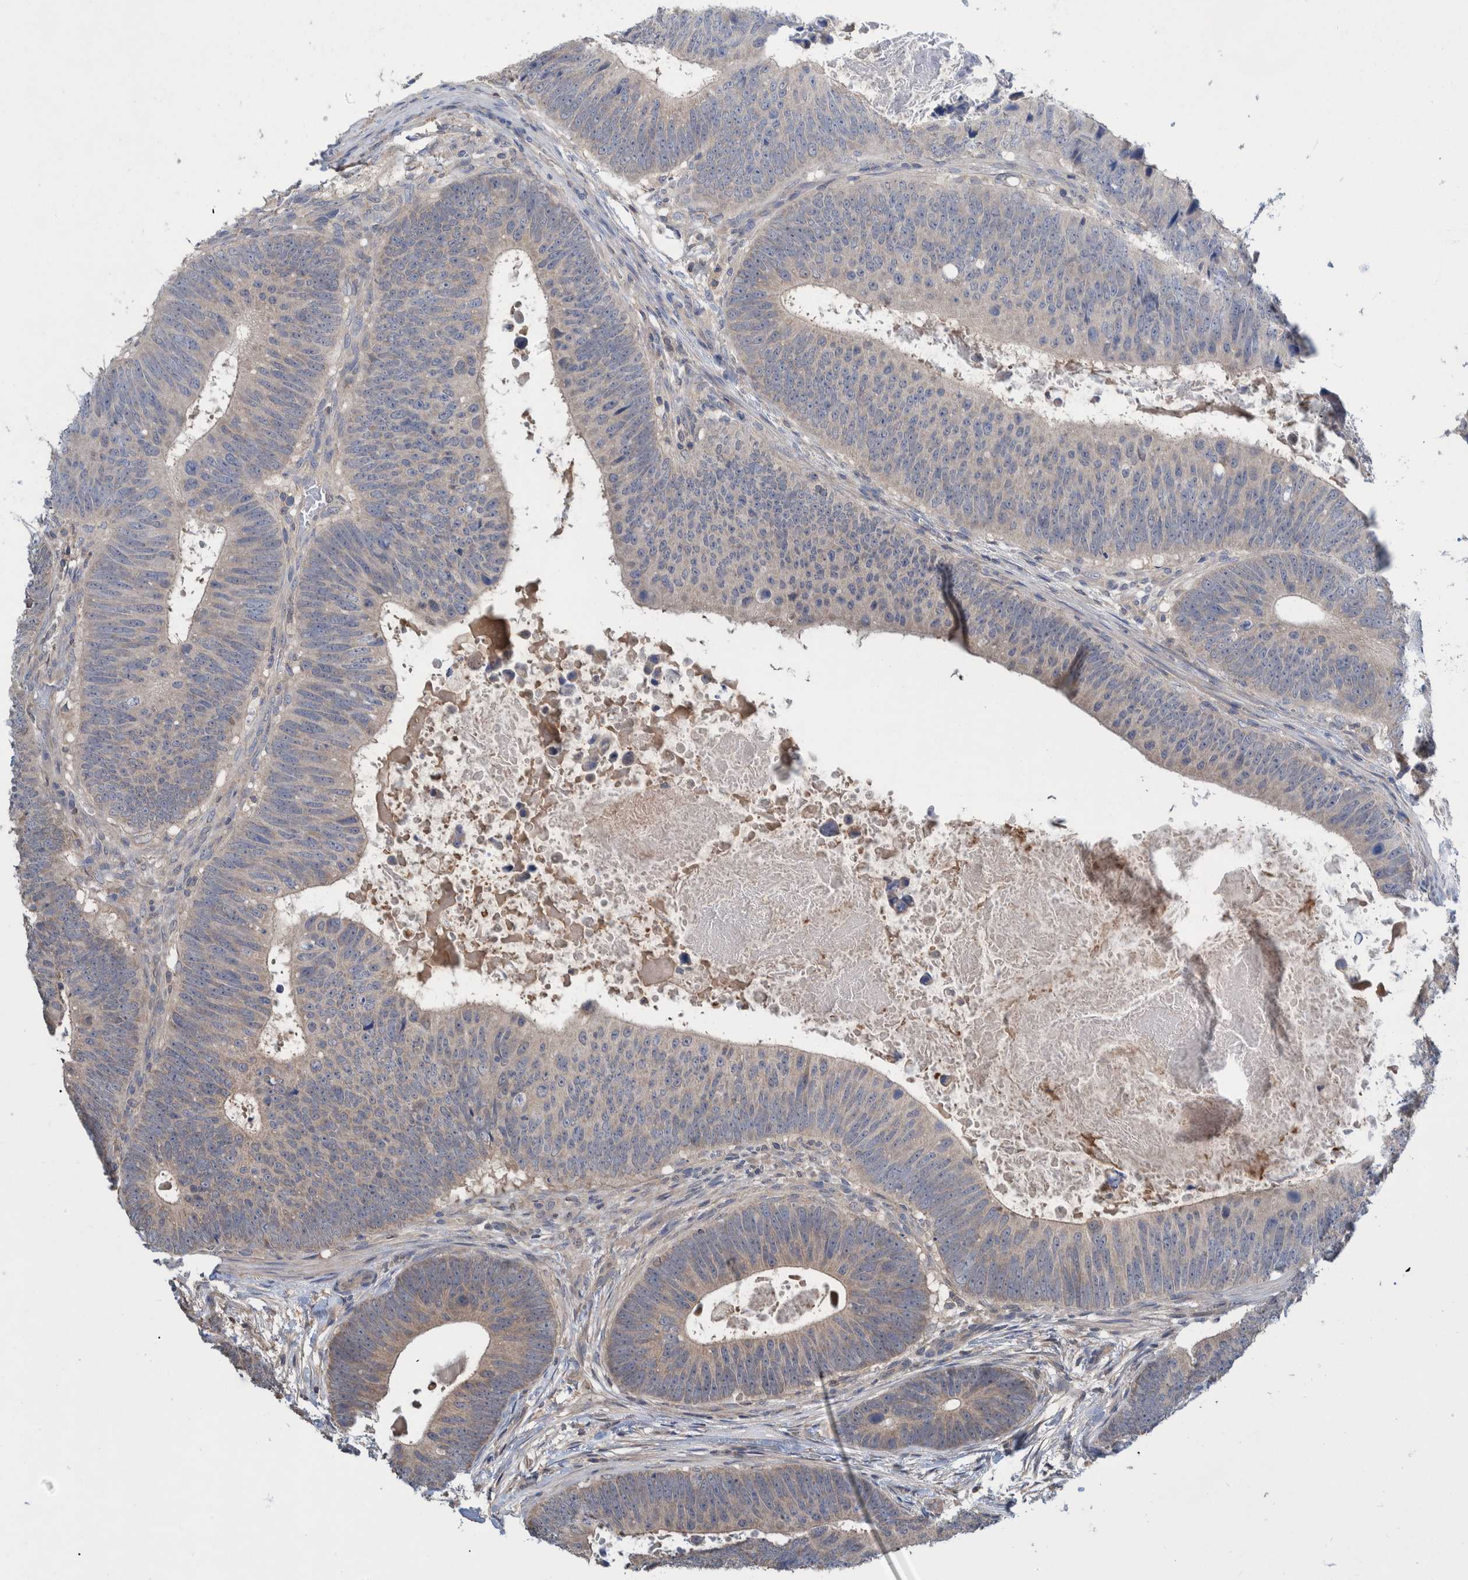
{"staining": {"intensity": "weak", "quantity": "25%-75%", "location": "cytoplasmic/membranous"}, "tissue": "colorectal cancer", "cell_type": "Tumor cells", "image_type": "cancer", "snomed": [{"axis": "morphology", "description": "Adenocarcinoma, NOS"}, {"axis": "topography", "description": "Colon"}], "caption": "The histopathology image exhibits staining of adenocarcinoma (colorectal), revealing weak cytoplasmic/membranous protein expression (brown color) within tumor cells. Nuclei are stained in blue.", "gene": "PLPBP", "patient": {"sex": "male", "age": 56}}